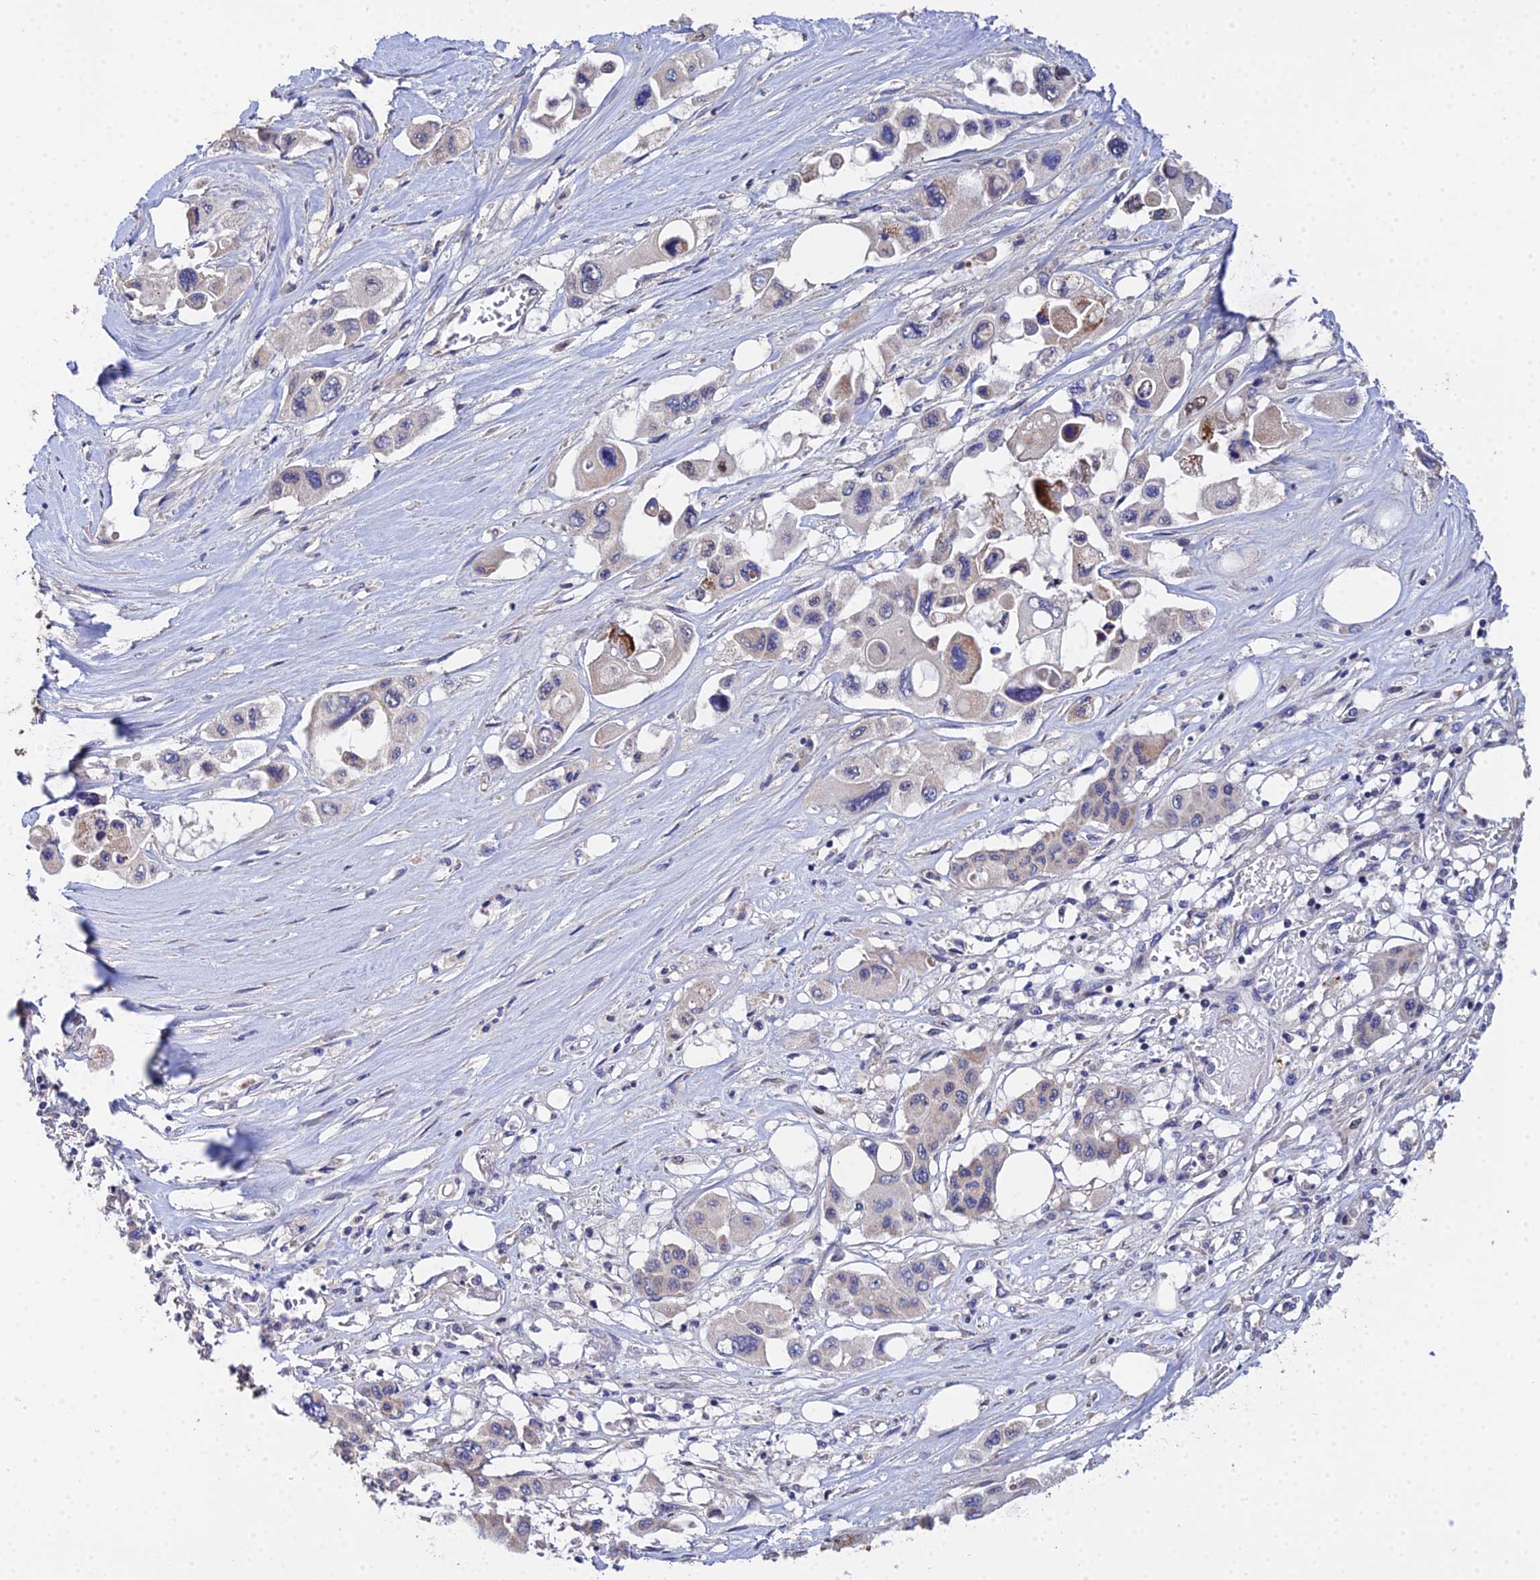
{"staining": {"intensity": "moderate", "quantity": "<25%", "location": "cytoplasmic/membranous"}, "tissue": "pancreatic cancer", "cell_type": "Tumor cells", "image_type": "cancer", "snomed": [{"axis": "morphology", "description": "Adenocarcinoma, NOS"}, {"axis": "topography", "description": "Pancreas"}], "caption": "IHC of human pancreatic cancer (adenocarcinoma) reveals low levels of moderate cytoplasmic/membranous staining in approximately <25% of tumor cells. (brown staining indicates protein expression, while blue staining denotes nuclei).", "gene": "ERCC5", "patient": {"sex": "male", "age": 92}}